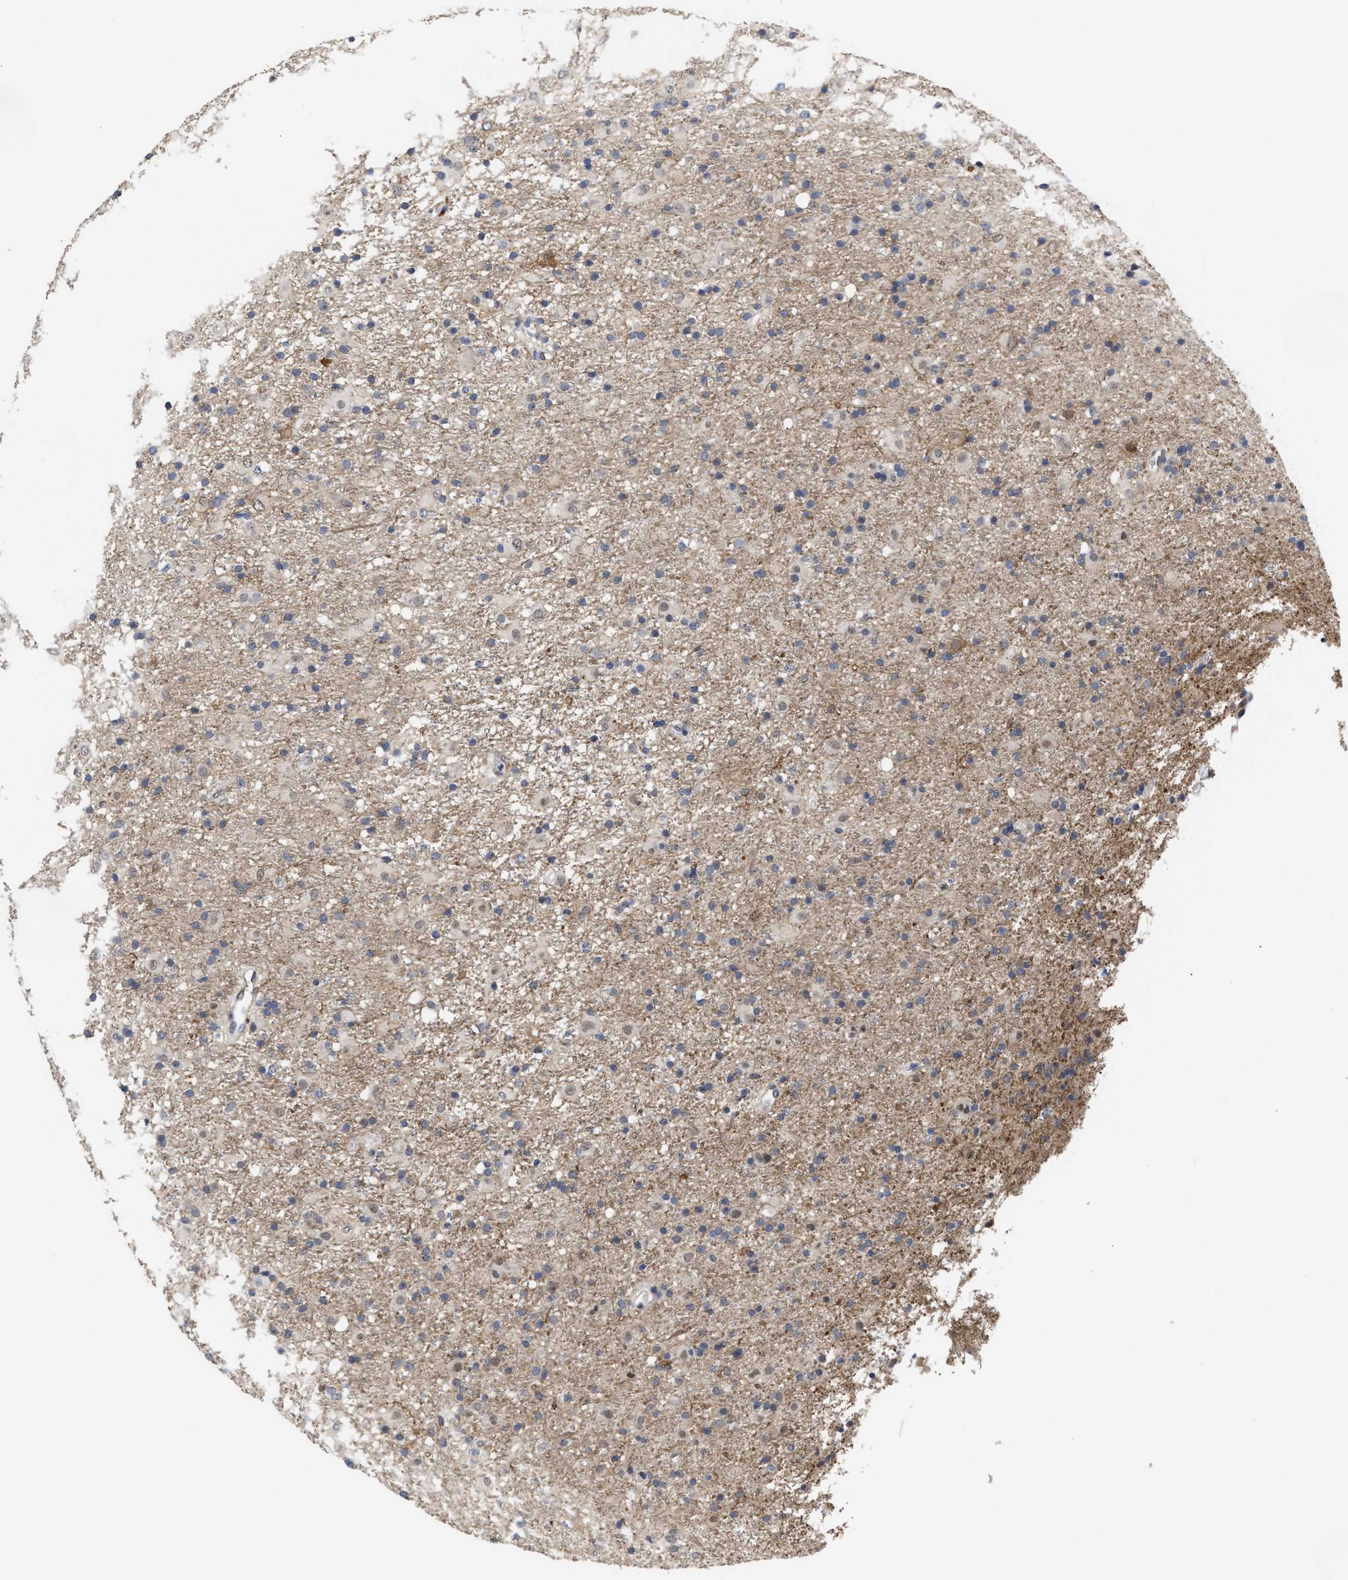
{"staining": {"intensity": "weak", "quantity": "25%-75%", "location": "cytoplasmic/membranous"}, "tissue": "glioma", "cell_type": "Tumor cells", "image_type": "cancer", "snomed": [{"axis": "morphology", "description": "Glioma, malignant, Low grade"}, {"axis": "topography", "description": "Brain"}], "caption": "Protein expression by immunohistochemistry (IHC) shows weak cytoplasmic/membranous staining in approximately 25%-75% of tumor cells in malignant low-grade glioma.", "gene": "AHNAK2", "patient": {"sex": "male", "age": 65}}